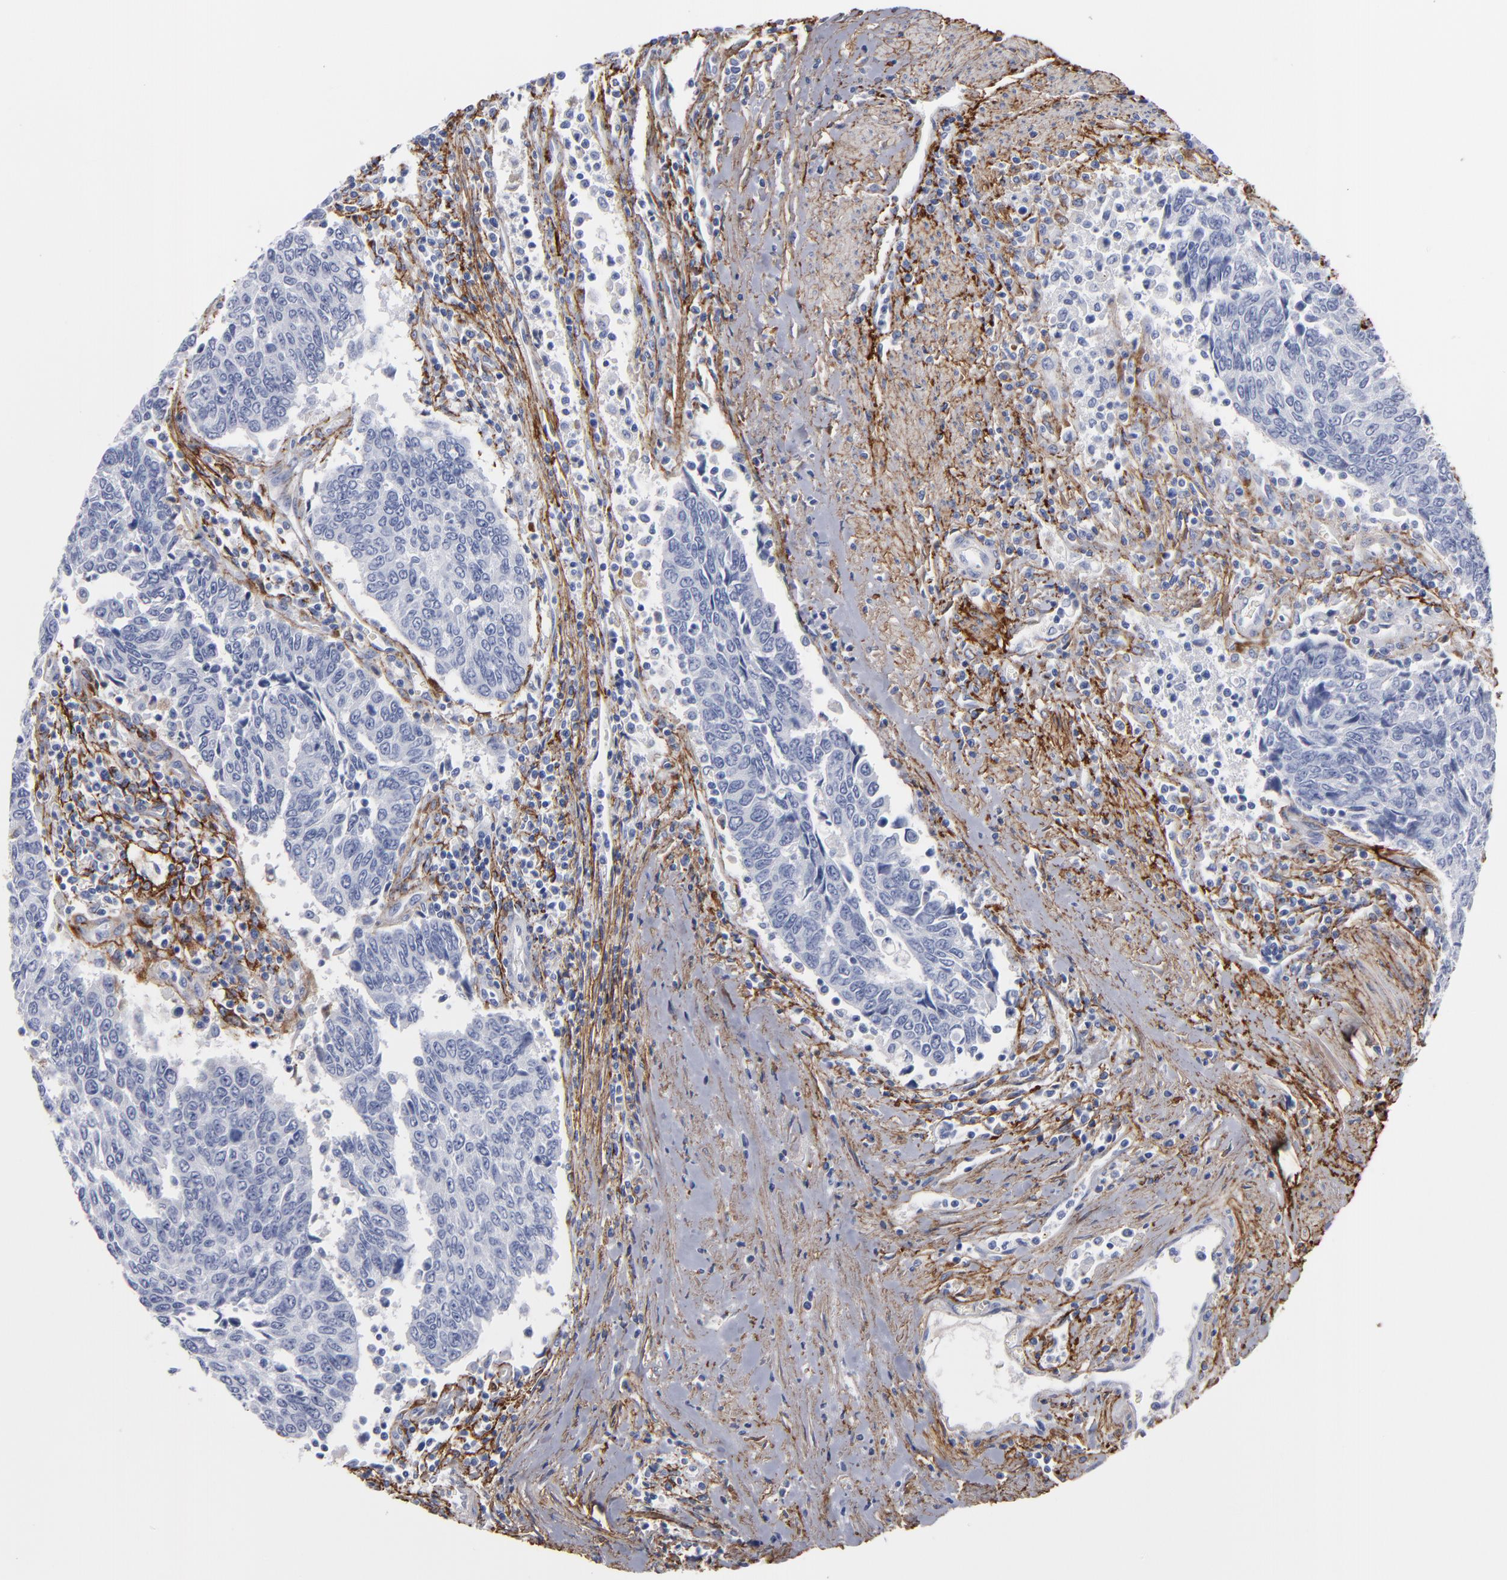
{"staining": {"intensity": "negative", "quantity": "none", "location": "none"}, "tissue": "urothelial cancer", "cell_type": "Tumor cells", "image_type": "cancer", "snomed": [{"axis": "morphology", "description": "Urothelial carcinoma, High grade"}, {"axis": "topography", "description": "Urinary bladder"}], "caption": "Immunohistochemical staining of human urothelial cancer exhibits no significant staining in tumor cells.", "gene": "EMILIN1", "patient": {"sex": "male", "age": 86}}